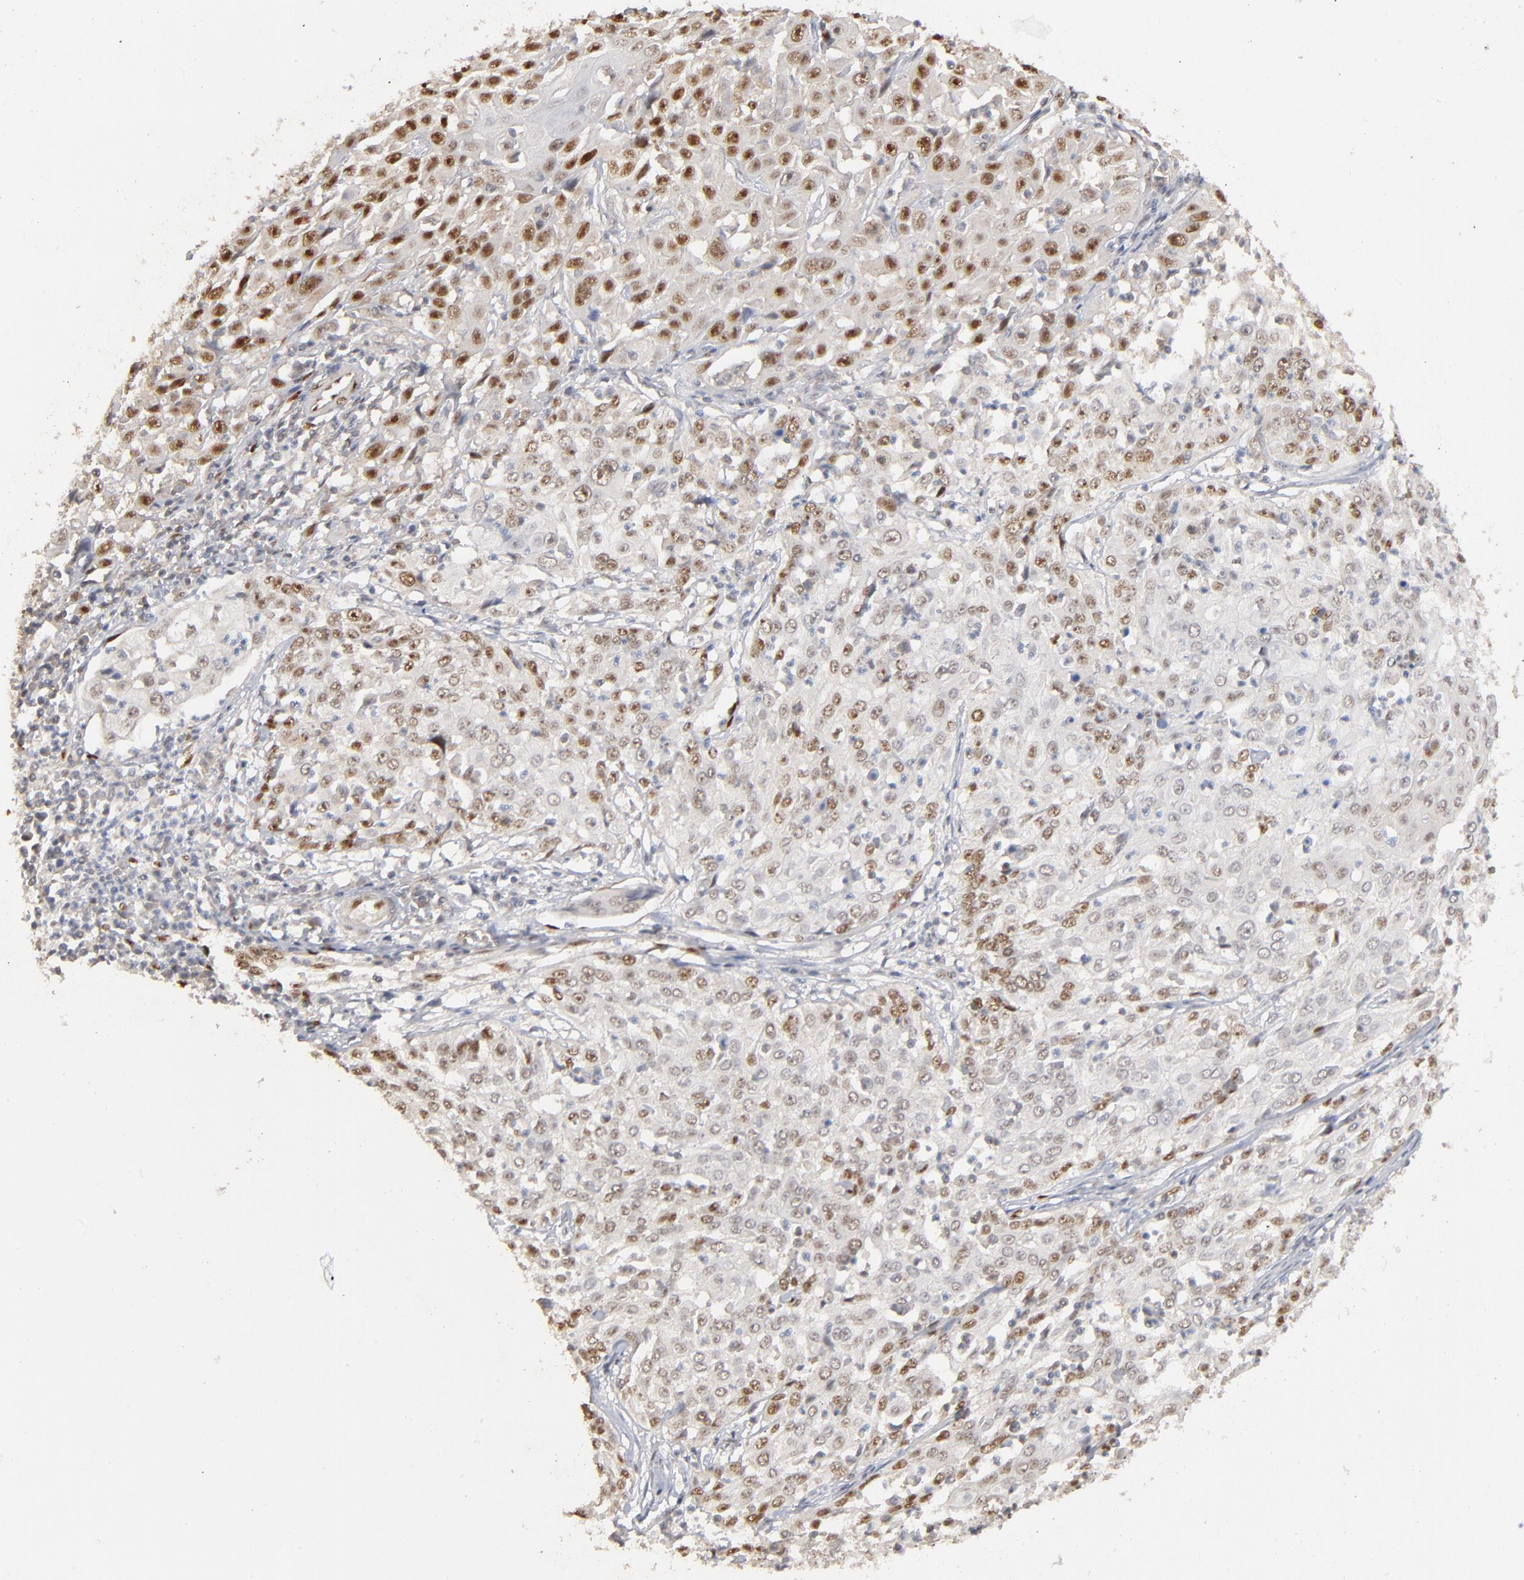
{"staining": {"intensity": "moderate", "quantity": "25%-75%", "location": "nuclear"}, "tissue": "cervical cancer", "cell_type": "Tumor cells", "image_type": "cancer", "snomed": [{"axis": "morphology", "description": "Squamous cell carcinoma, NOS"}, {"axis": "topography", "description": "Cervix"}], "caption": "Immunohistochemical staining of human cervical squamous cell carcinoma displays medium levels of moderate nuclear expression in about 25%-75% of tumor cells.", "gene": "NFIB", "patient": {"sex": "female", "age": 39}}